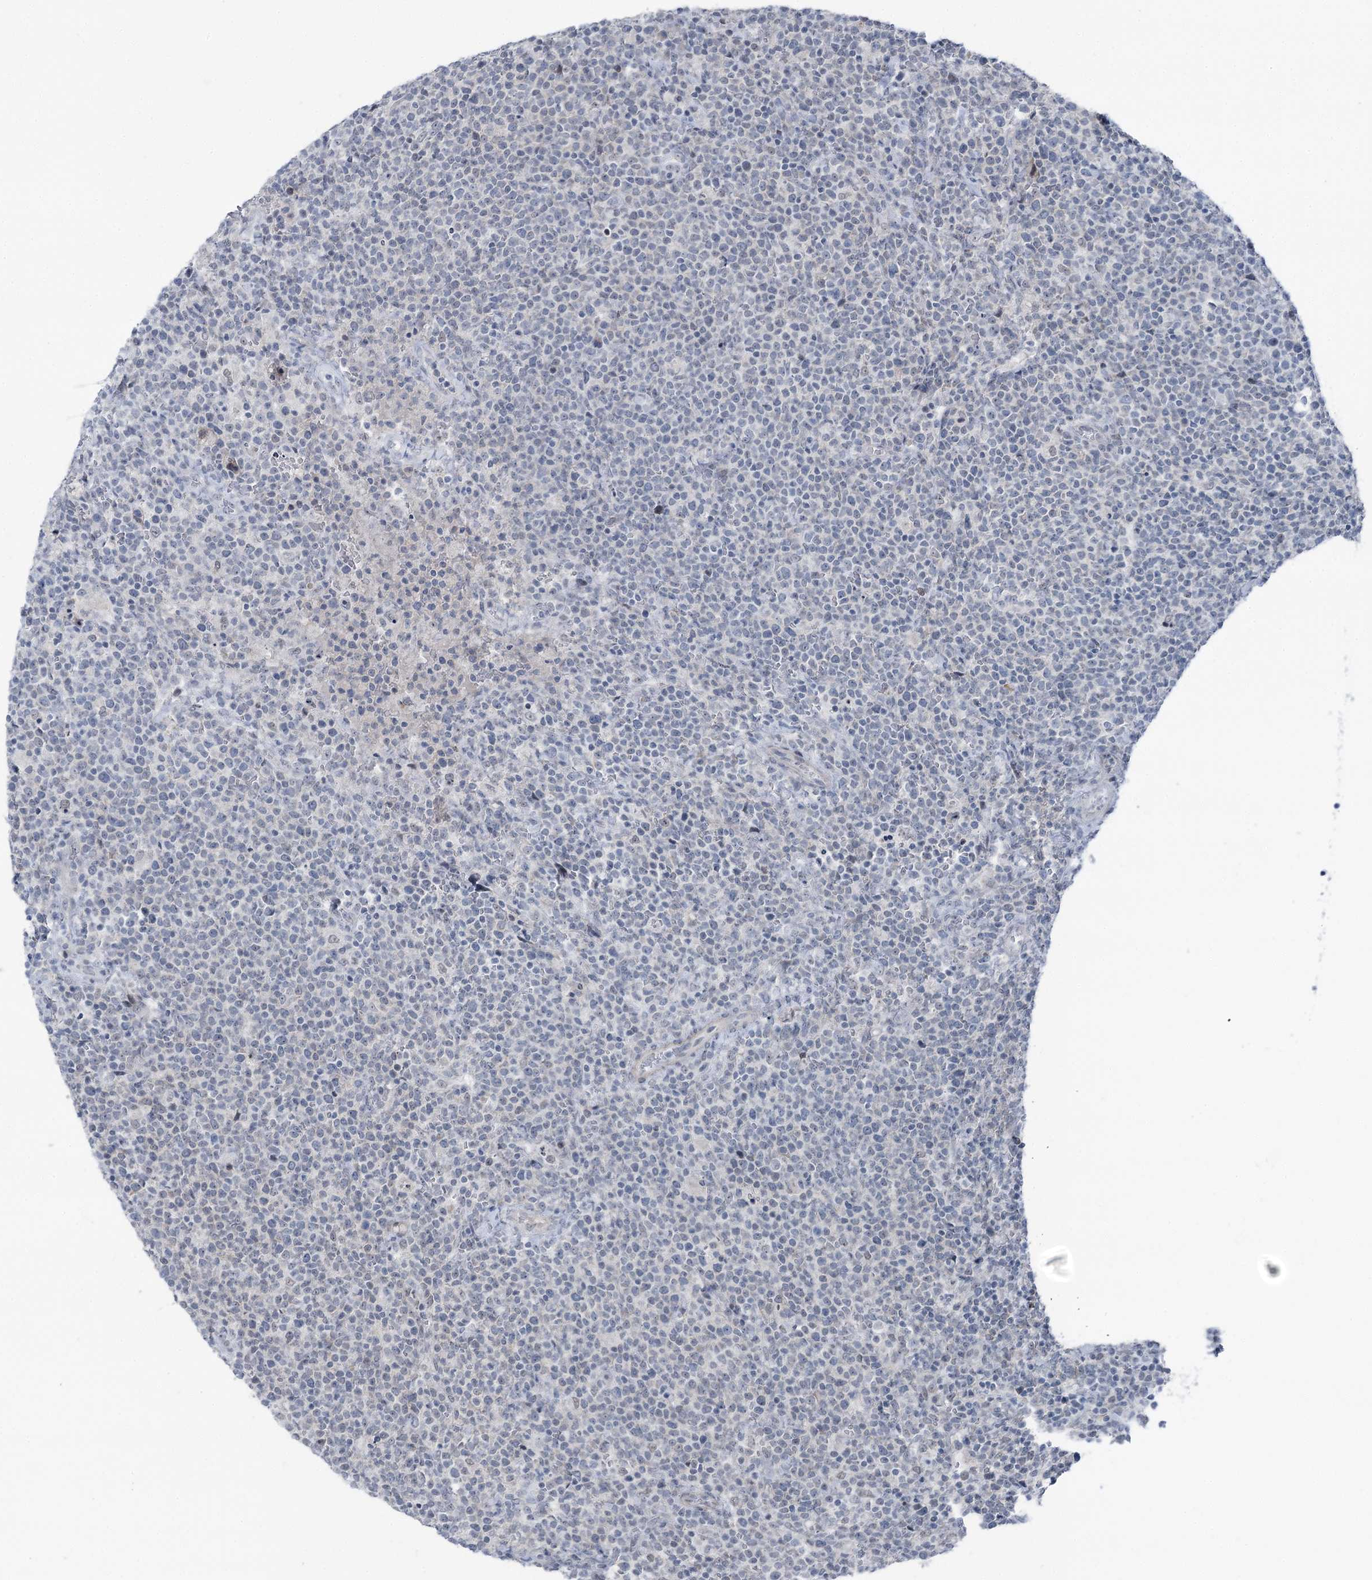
{"staining": {"intensity": "negative", "quantity": "none", "location": "none"}, "tissue": "lymphoma", "cell_type": "Tumor cells", "image_type": "cancer", "snomed": [{"axis": "morphology", "description": "Malignant lymphoma, non-Hodgkin's type, High grade"}, {"axis": "topography", "description": "Lymph node"}], "caption": "Human lymphoma stained for a protein using immunohistochemistry (IHC) shows no positivity in tumor cells.", "gene": "STEEP1", "patient": {"sex": "male", "age": 61}}